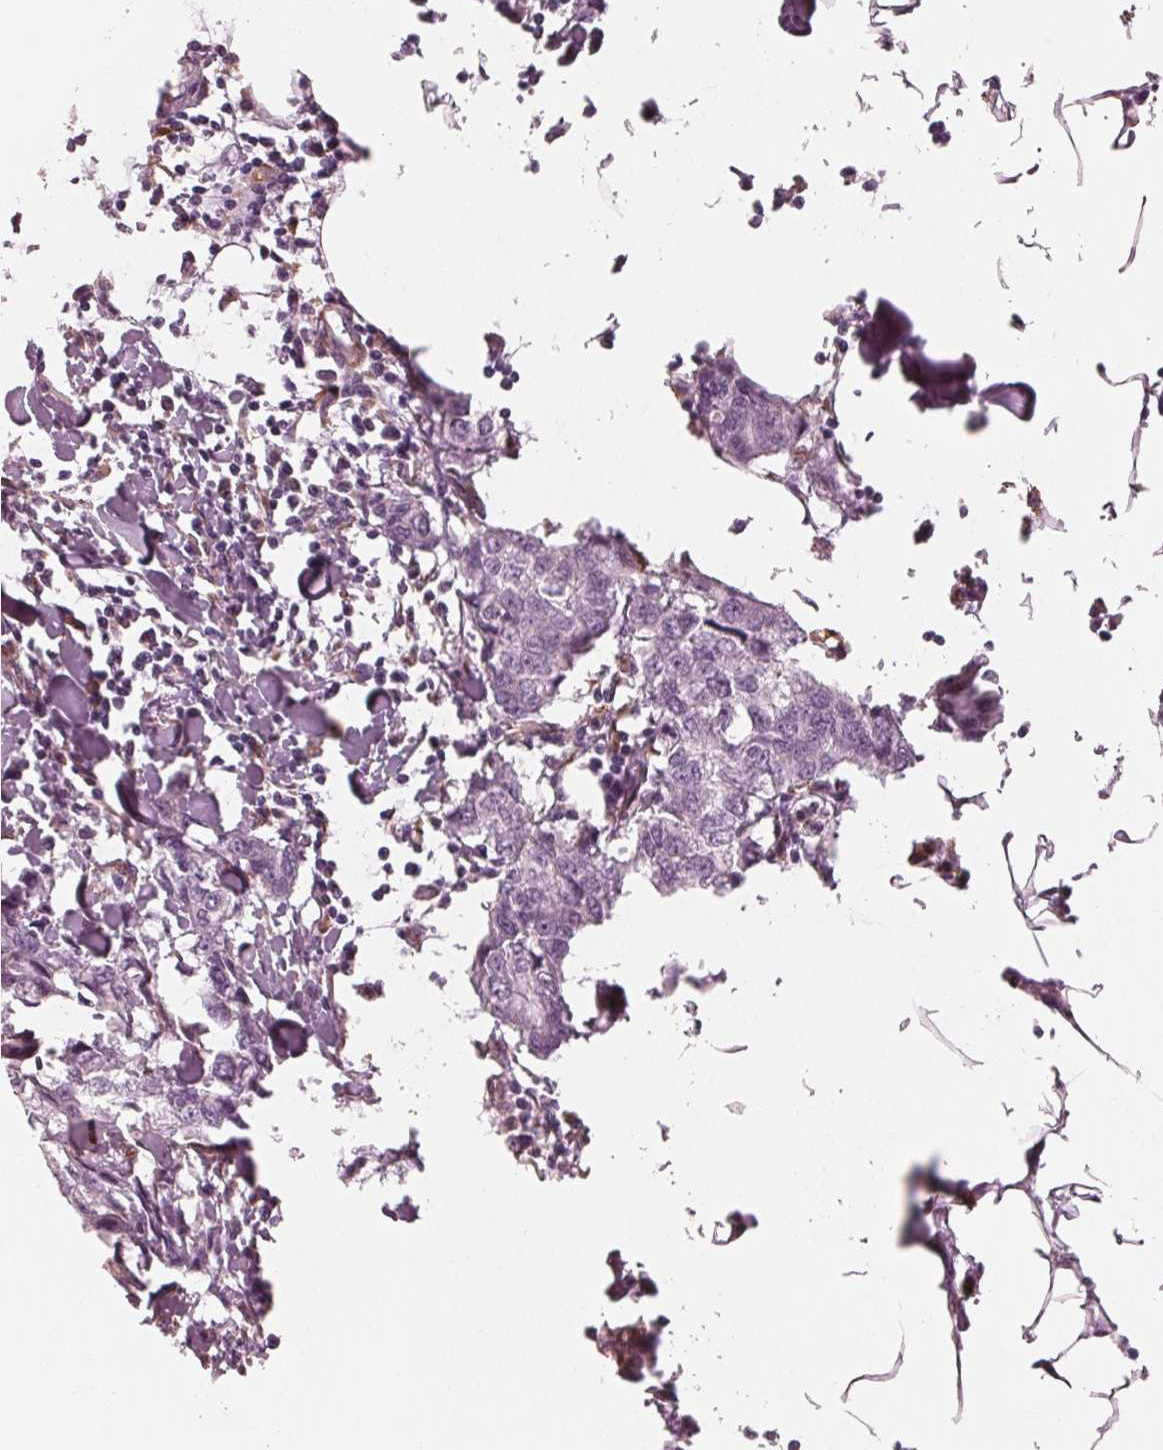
{"staining": {"intensity": "negative", "quantity": "none", "location": "none"}, "tissue": "breast cancer", "cell_type": "Tumor cells", "image_type": "cancer", "snomed": [{"axis": "morphology", "description": "Duct carcinoma"}, {"axis": "topography", "description": "Breast"}], "caption": "Immunohistochemistry image of neoplastic tissue: human breast cancer (intraductal carcinoma) stained with DAB demonstrates no significant protein positivity in tumor cells.", "gene": "IKBIP", "patient": {"sex": "female", "age": 27}}